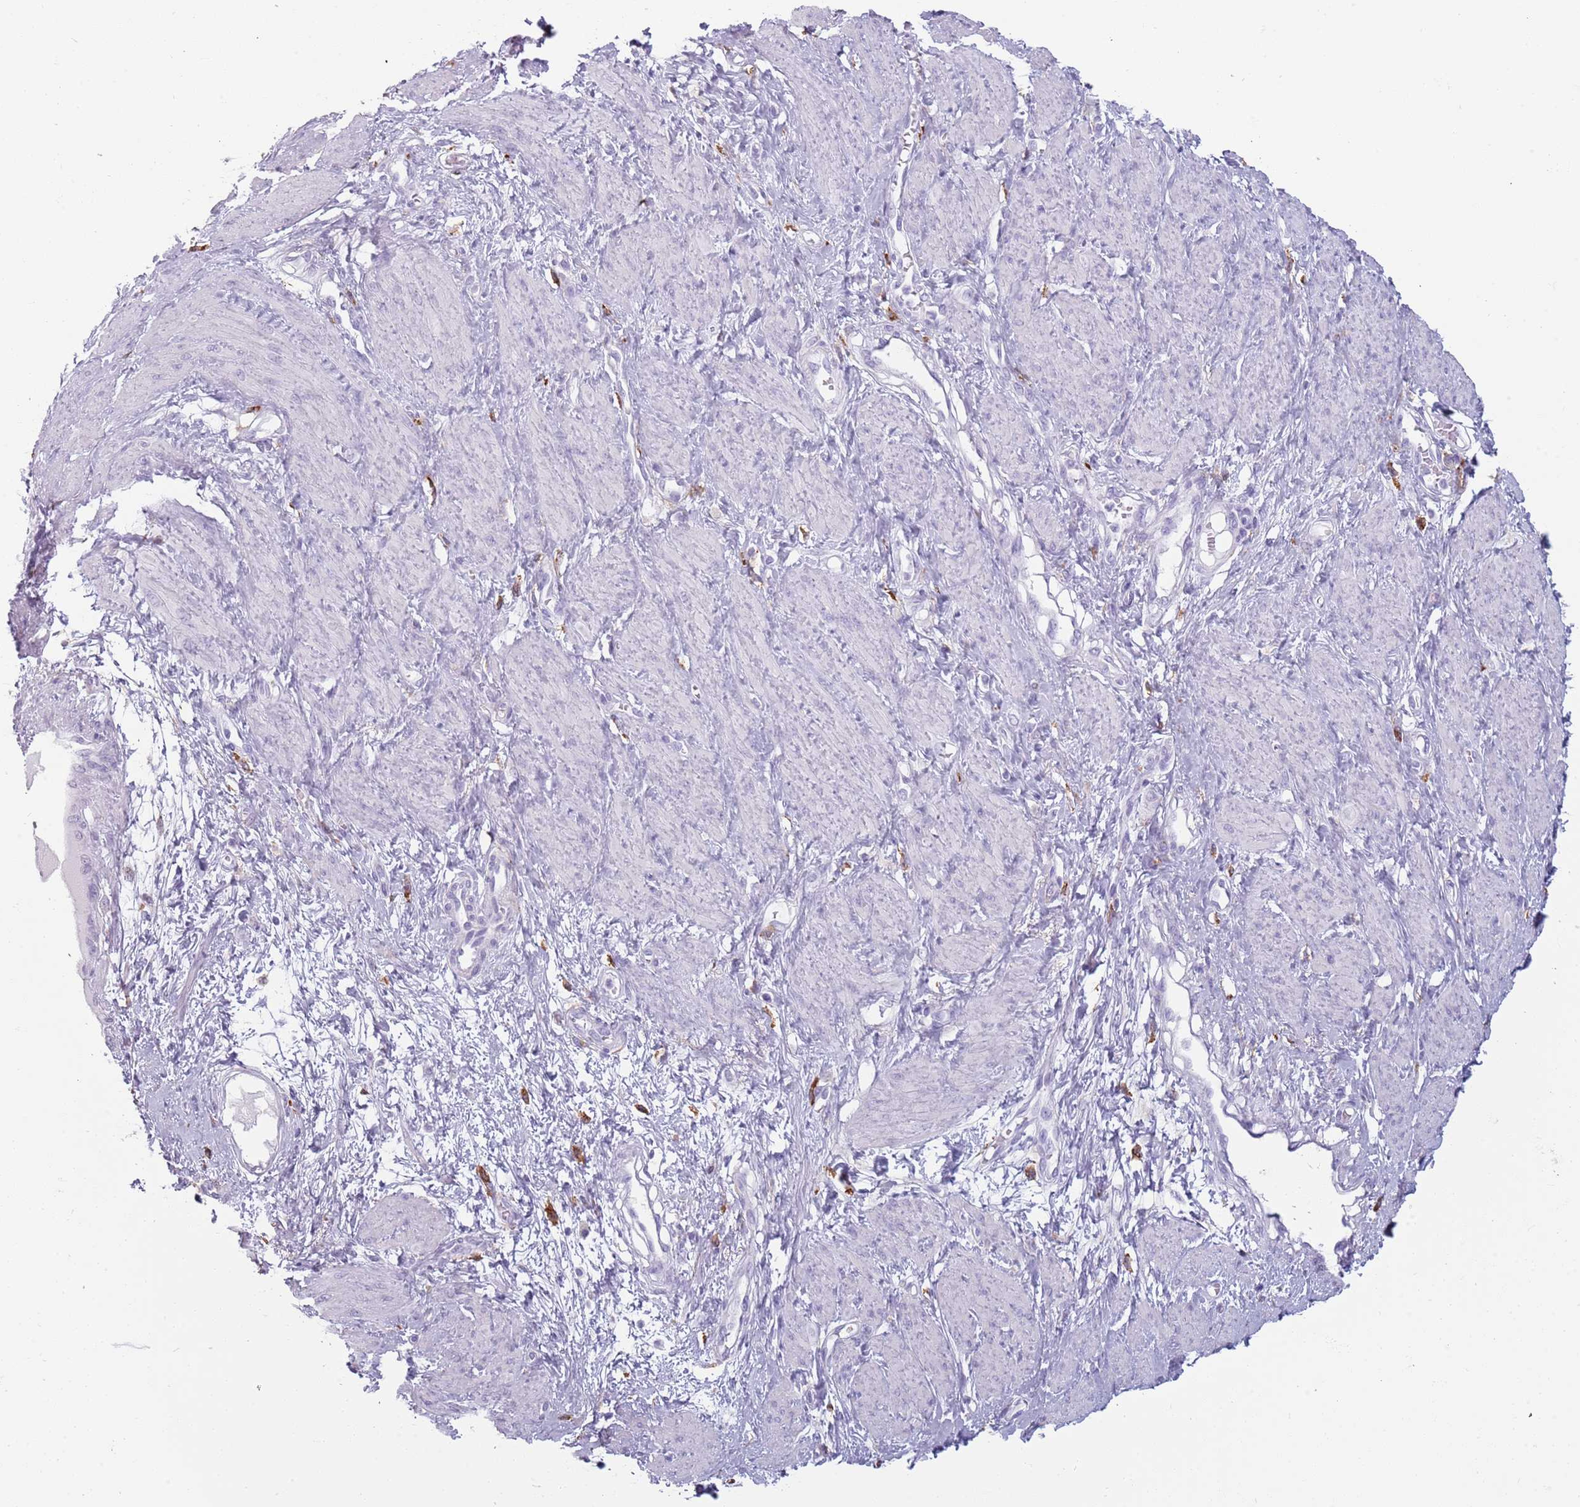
{"staining": {"intensity": "negative", "quantity": "none", "location": "none"}, "tissue": "smooth muscle", "cell_type": "Smooth muscle cells", "image_type": "normal", "snomed": [{"axis": "morphology", "description": "Normal tissue, NOS"}, {"axis": "topography", "description": "Smooth muscle"}, {"axis": "topography", "description": "Uterus"}], "caption": "Immunohistochemistry of normal smooth muscle exhibits no staining in smooth muscle cells.", "gene": "COLEC12", "patient": {"sex": "female", "age": 39}}